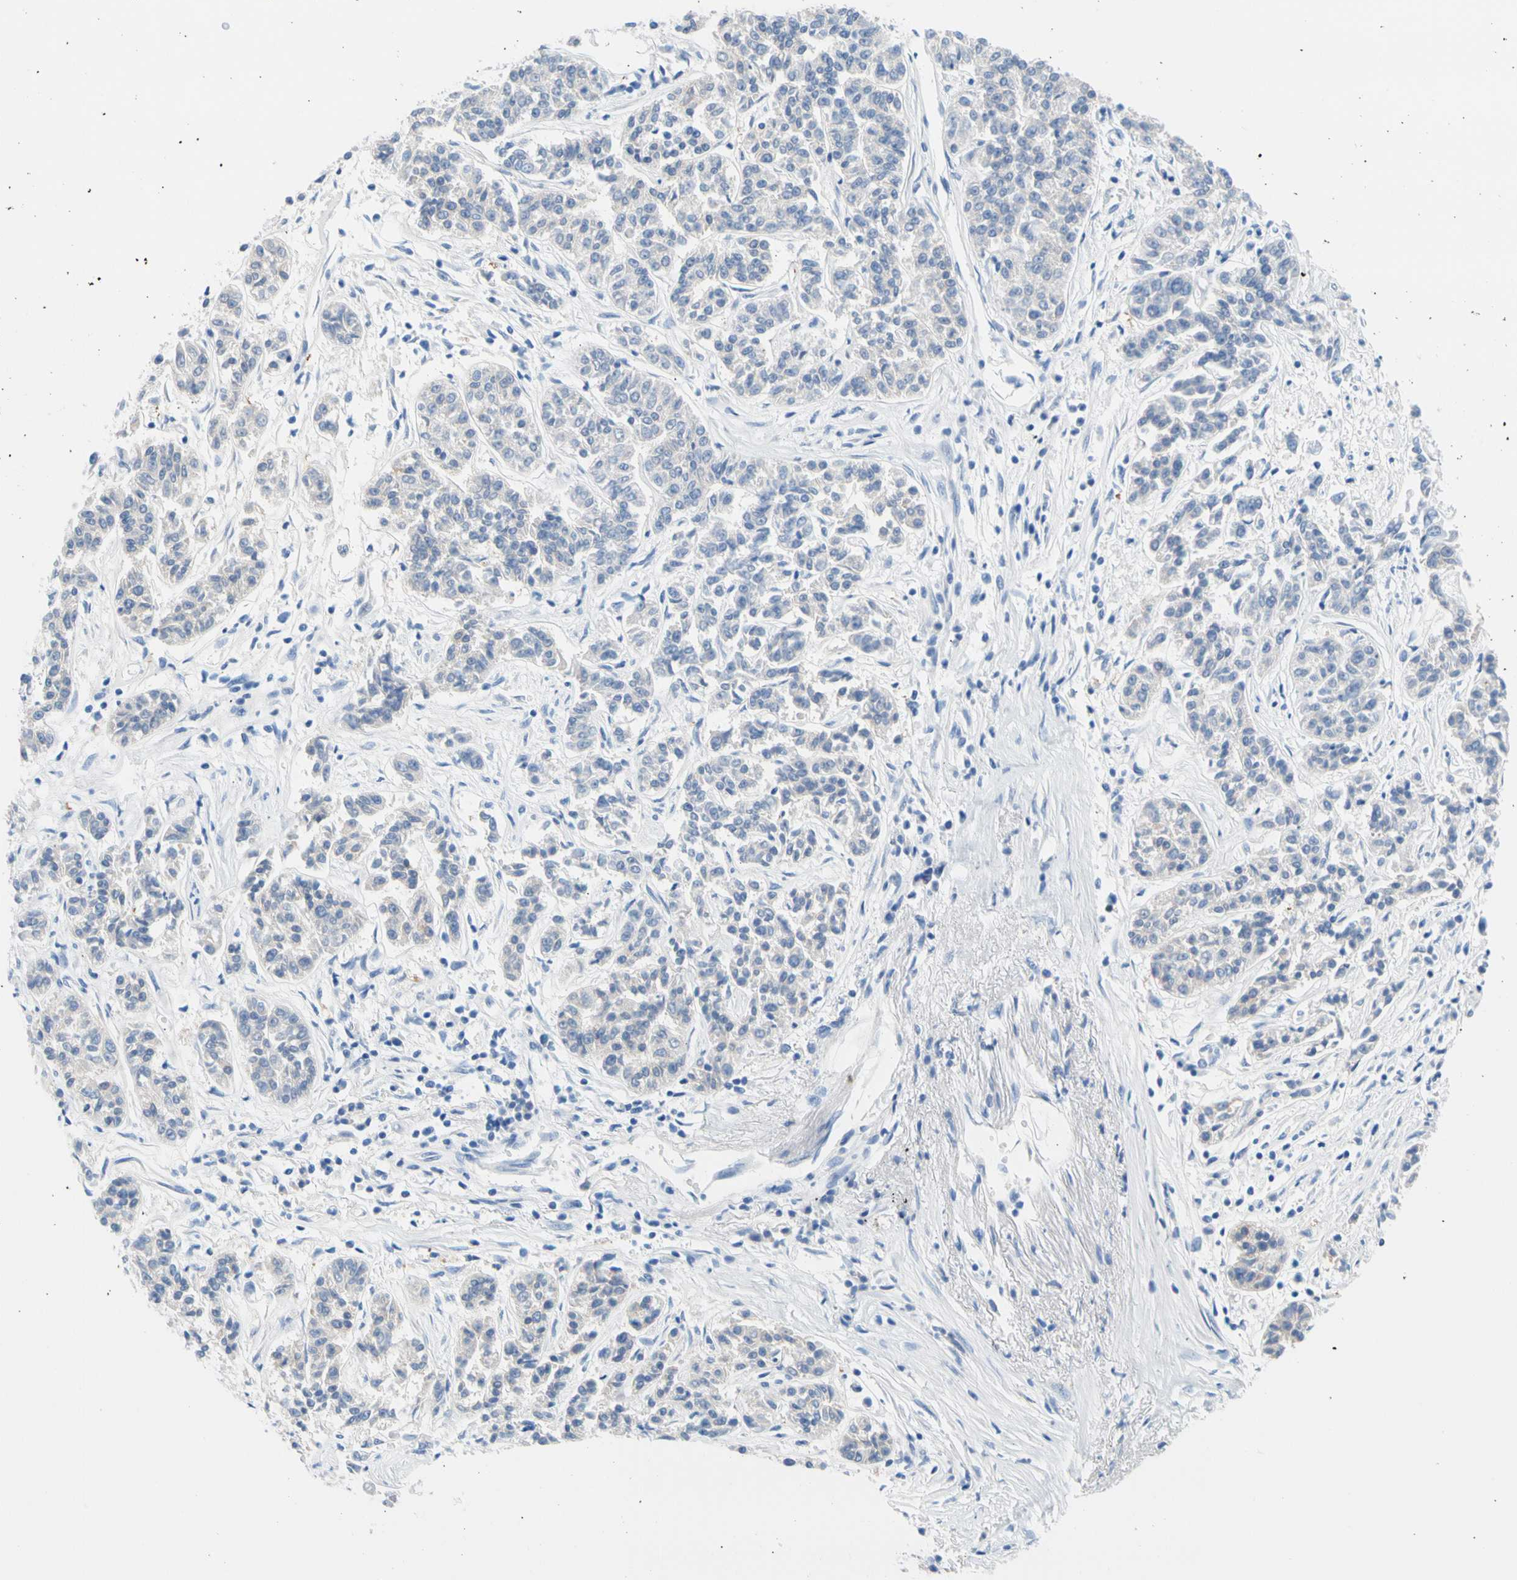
{"staining": {"intensity": "negative", "quantity": "none", "location": "none"}, "tissue": "lung cancer", "cell_type": "Tumor cells", "image_type": "cancer", "snomed": [{"axis": "morphology", "description": "Adenocarcinoma, NOS"}, {"axis": "topography", "description": "Lung"}], "caption": "Lung cancer stained for a protein using immunohistochemistry (IHC) reveals no expression tumor cells.", "gene": "CEL", "patient": {"sex": "male", "age": 84}}